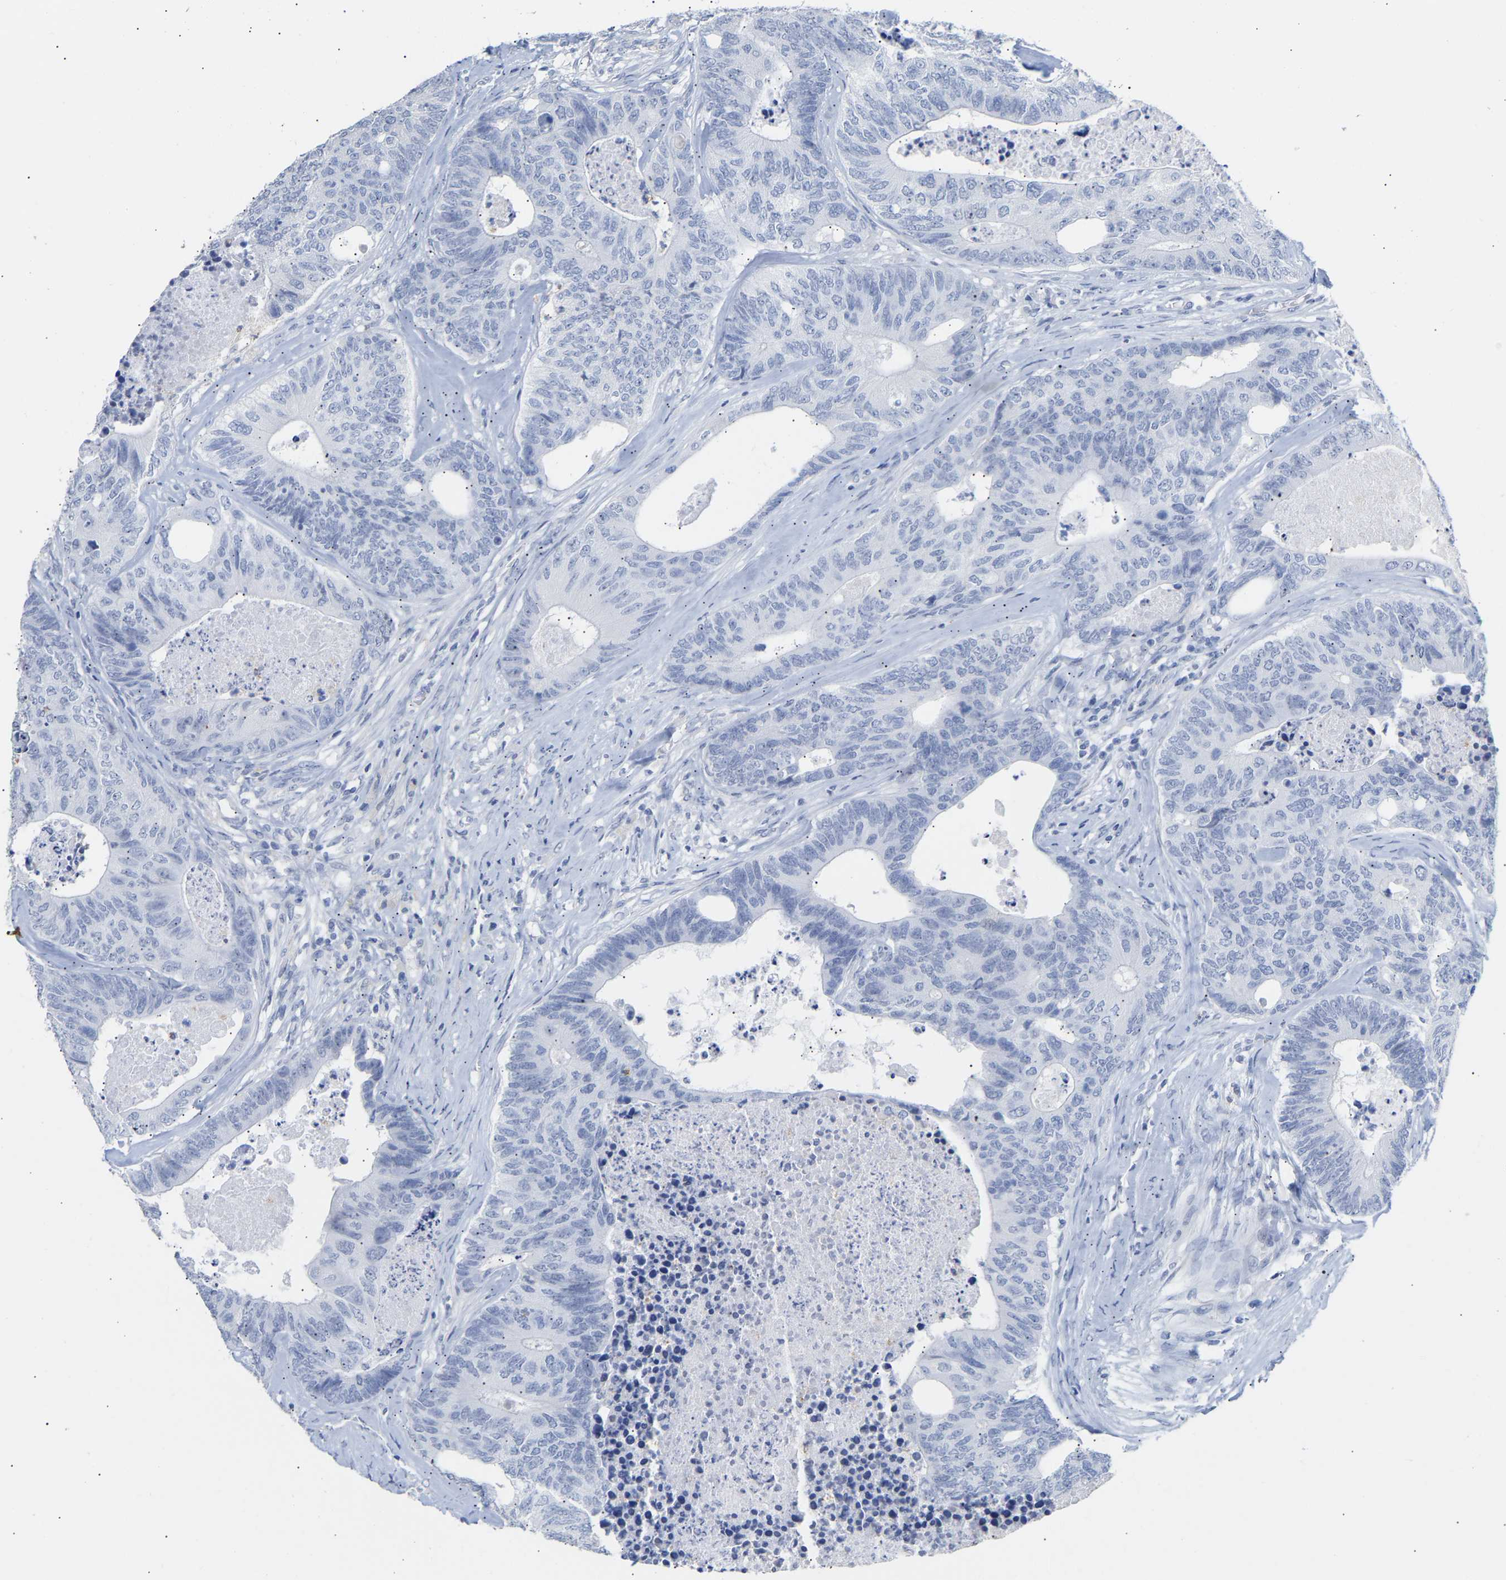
{"staining": {"intensity": "negative", "quantity": "none", "location": "none"}, "tissue": "colorectal cancer", "cell_type": "Tumor cells", "image_type": "cancer", "snomed": [{"axis": "morphology", "description": "Adenocarcinoma, NOS"}, {"axis": "topography", "description": "Colon"}], "caption": "Immunohistochemical staining of colorectal cancer (adenocarcinoma) reveals no significant expression in tumor cells.", "gene": "AMPH", "patient": {"sex": "female", "age": 67}}